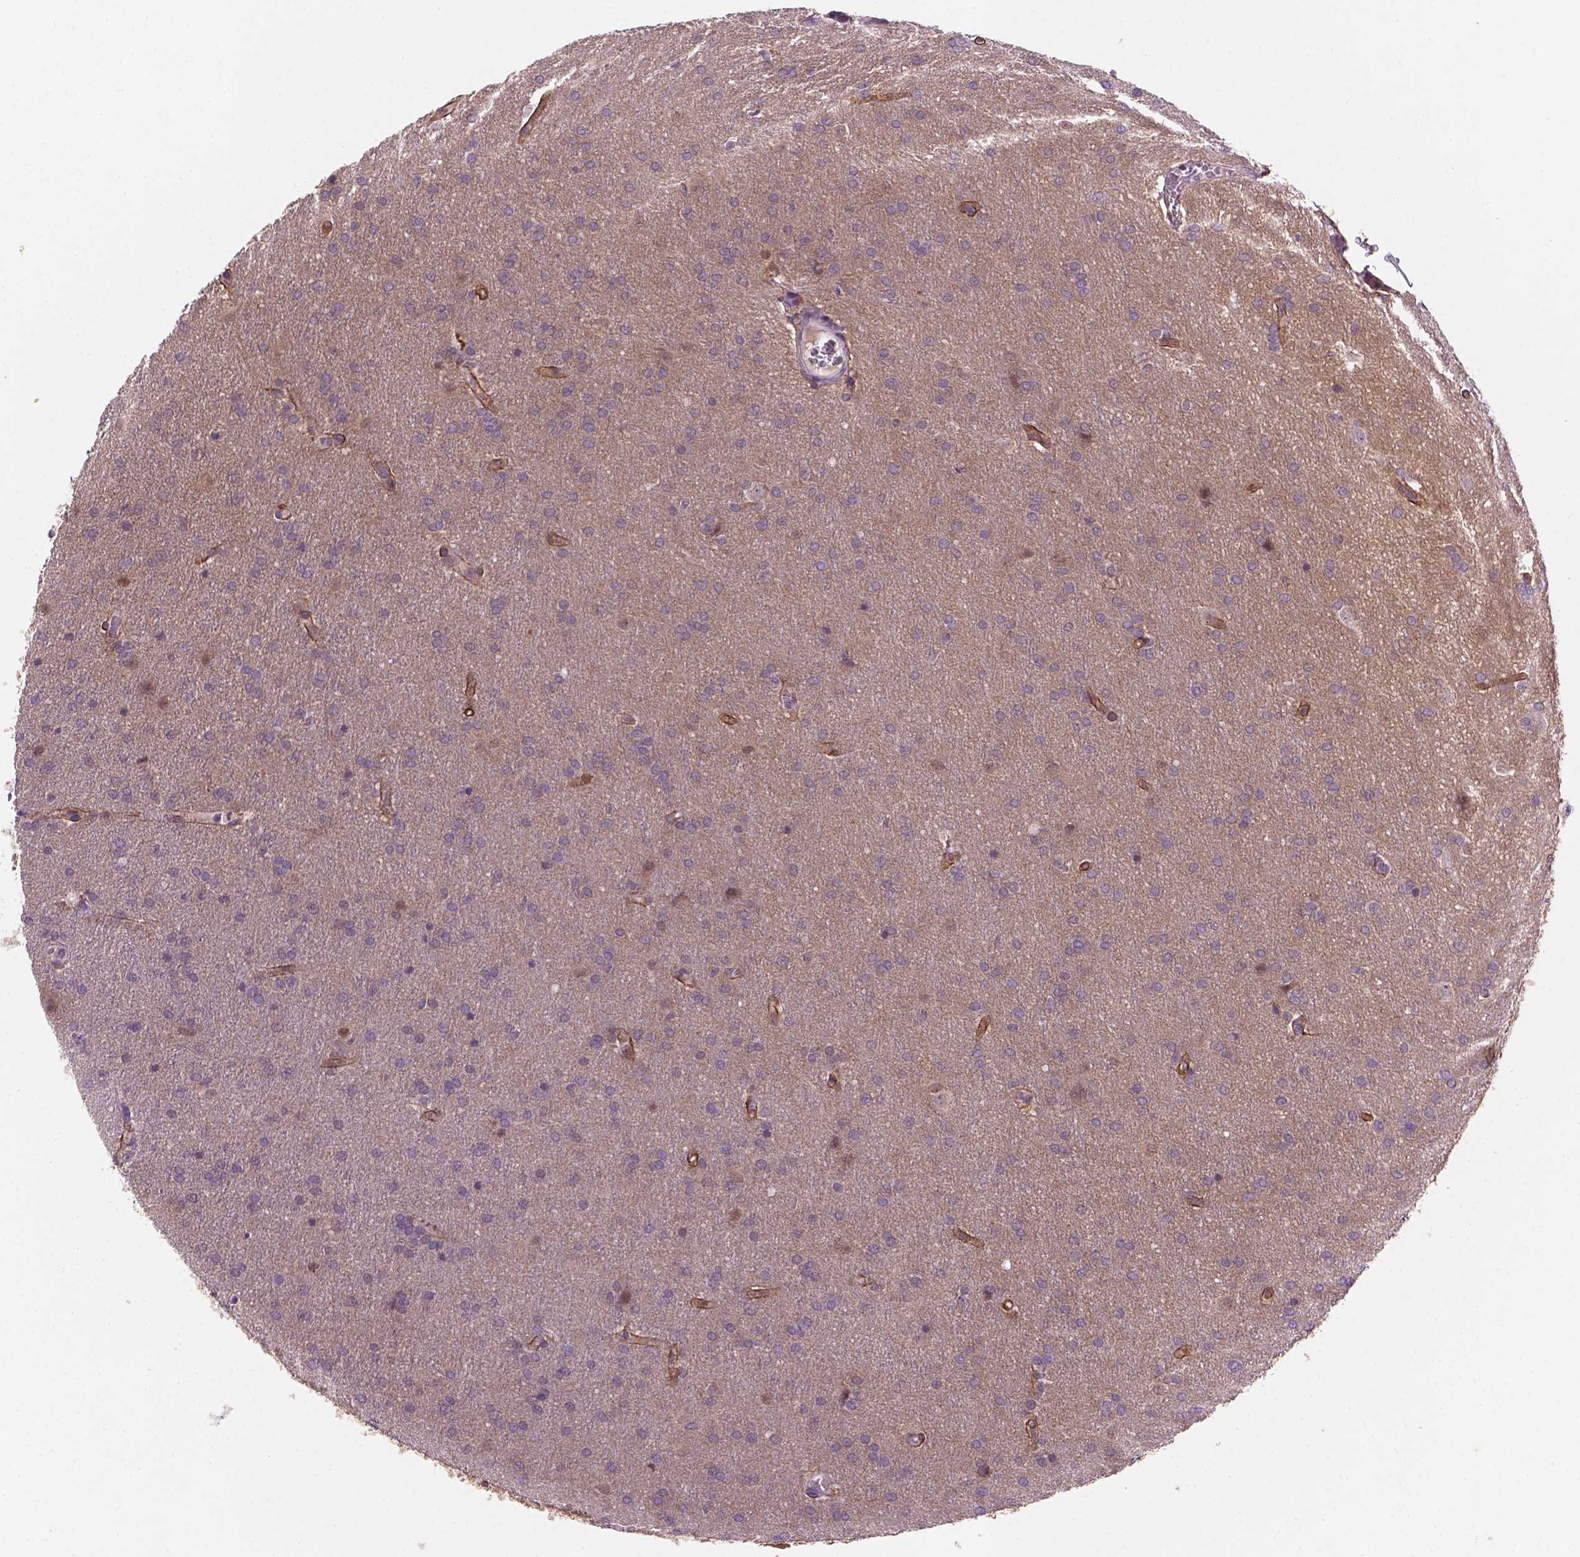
{"staining": {"intensity": "negative", "quantity": "none", "location": "none"}, "tissue": "glioma", "cell_type": "Tumor cells", "image_type": "cancer", "snomed": [{"axis": "morphology", "description": "Glioma, malignant, Low grade"}, {"axis": "topography", "description": "Brain"}], "caption": "DAB (3,3'-diaminobenzidine) immunohistochemical staining of human low-grade glioma (malignant) reveals no significant expression in tumor cells.", "gene": "GXYLT2", "patient": {"sex": "female", "age": 32}}